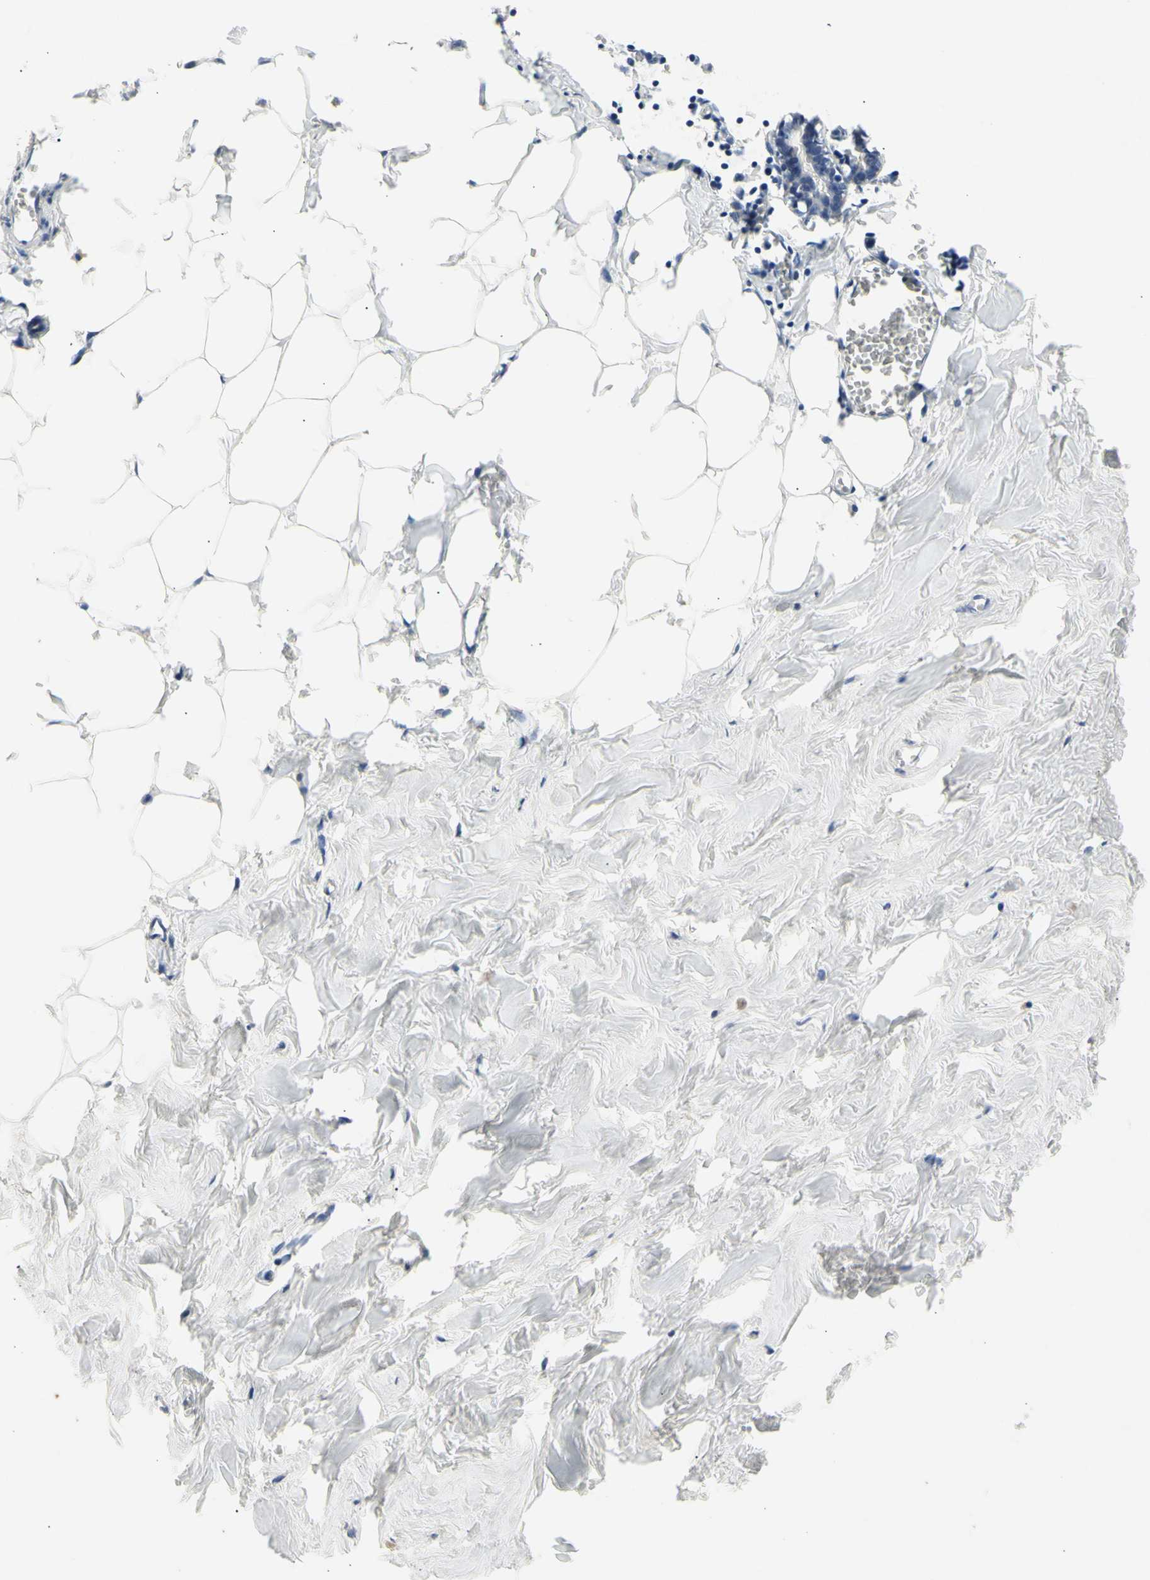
{"staining": {"intensity": "negative", "quantity": "none", "location": "none"}, "tissue": "breast", "cell_type": "Adipocytes", "image_type": "normal", "snomed": [{"axis": "morphology", "description": "Normal tissue, NOS"}, {"axis": "topography", "description": "Breast"}], "caption": "Immunohistochemistry photomicrograph of normal breast: breast stained with DAB demonstrates no significant protein expression in adipocytes.", "gene": "NLRP1", "patient": {"sex": "female", "age": 27}}